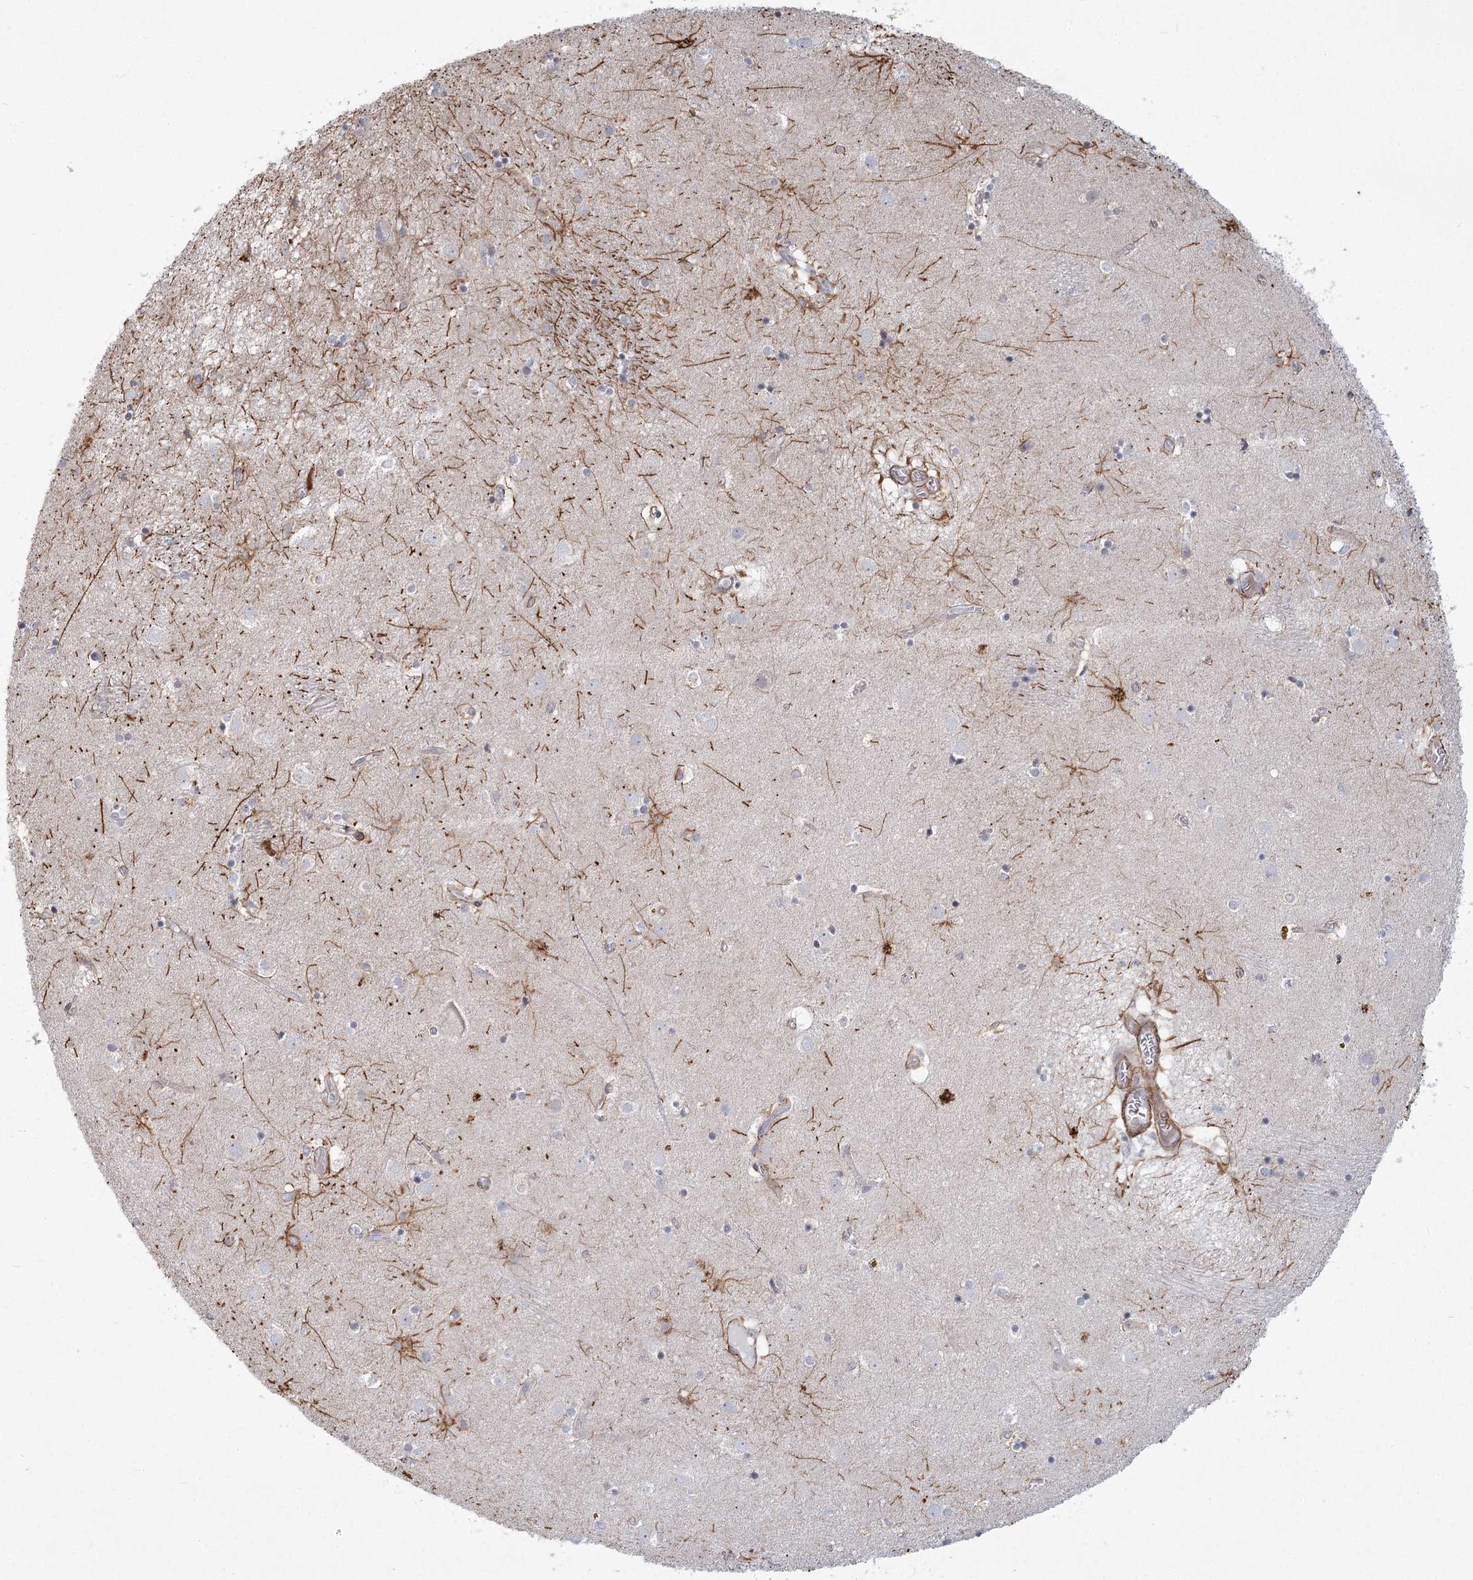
{"staining": {"intensity": "moderate", "quantity": "<25%", "location": "cytoplasmic/membranous"}, "tissue": "caudate", "cell_type": "Glial cells", "image_type": "normal", "snomed": [{"axis": "morphology", "description": "Normal tissue, NOS"}, {"axis": "topography", "description": "Lateral ventricle wall"}], "caption": "Protein analysis of unremarkable caudate exhibits moderate cytoplasmic/membranous staining in approximately <25% of glial cells. The staining was performed using DAB (3,3'-diaminobenzidine) to visualize the protein expression in brown, while the nuclei were stained in blue with hematoxylin (Magnification: 20x).", "gene": "MEPE", "patient": {"sex": "male", "age": 70}}